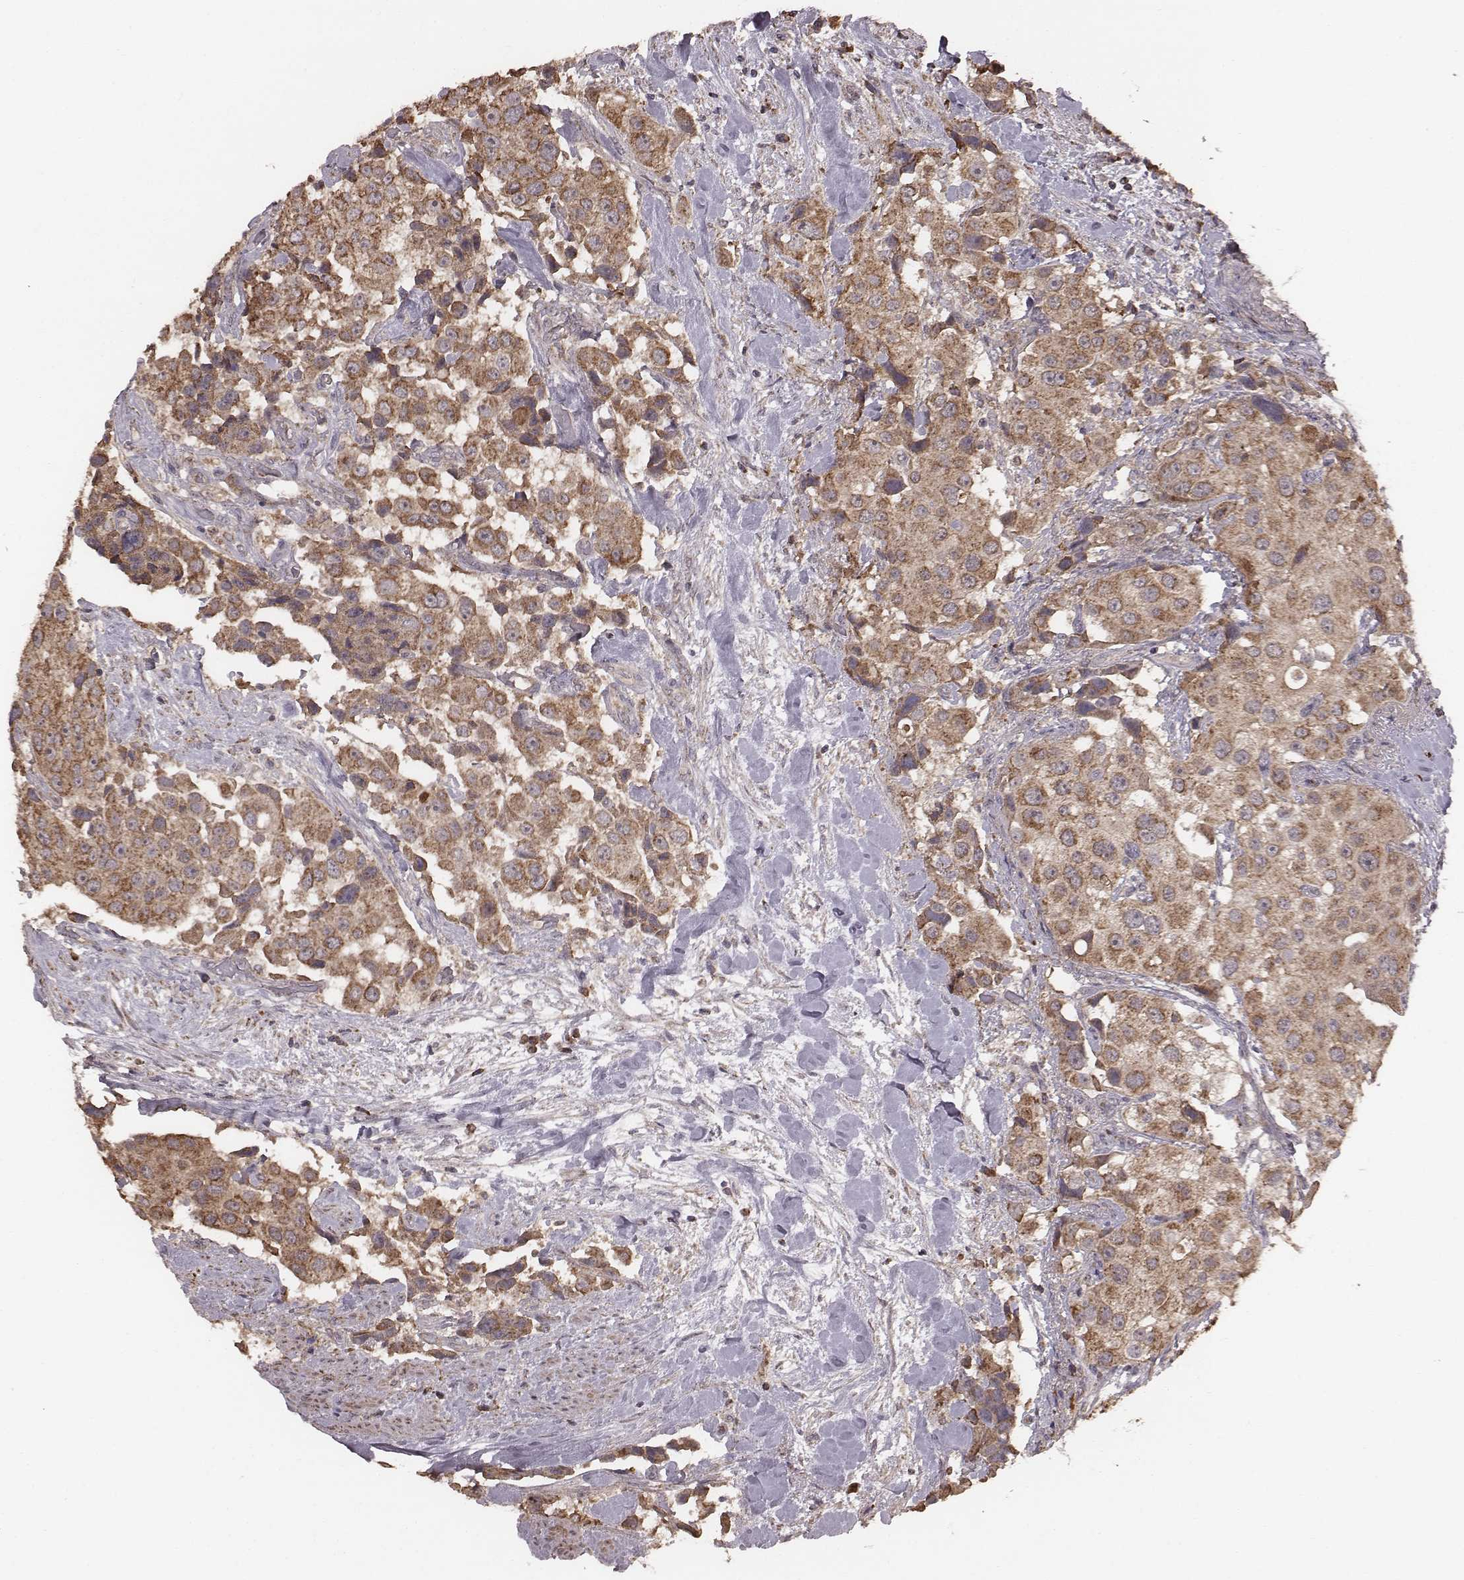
{"staining": {"intensity": "strong", "quantity": ">75%", "location": "cytoplasmic/membranous"}, "tissue": "urothelial cancer", "cell_type": "Tumor cells", "image_type": "cancer", "snomed": [{"axis": "morphology", "description": "Urothelial carcinoma, High grade"}, {"axis": "topography", "description": "Urinary bladder"}], "caption": "Urothelial carcinoma (high-grade) stained for a protein (brown) exhibits strong cytoplasmic/membranous positive staining in approximately >75% of tumor cells.", "gene": "PDCD2L", "patient": {"sex": "female", "age": 64}}